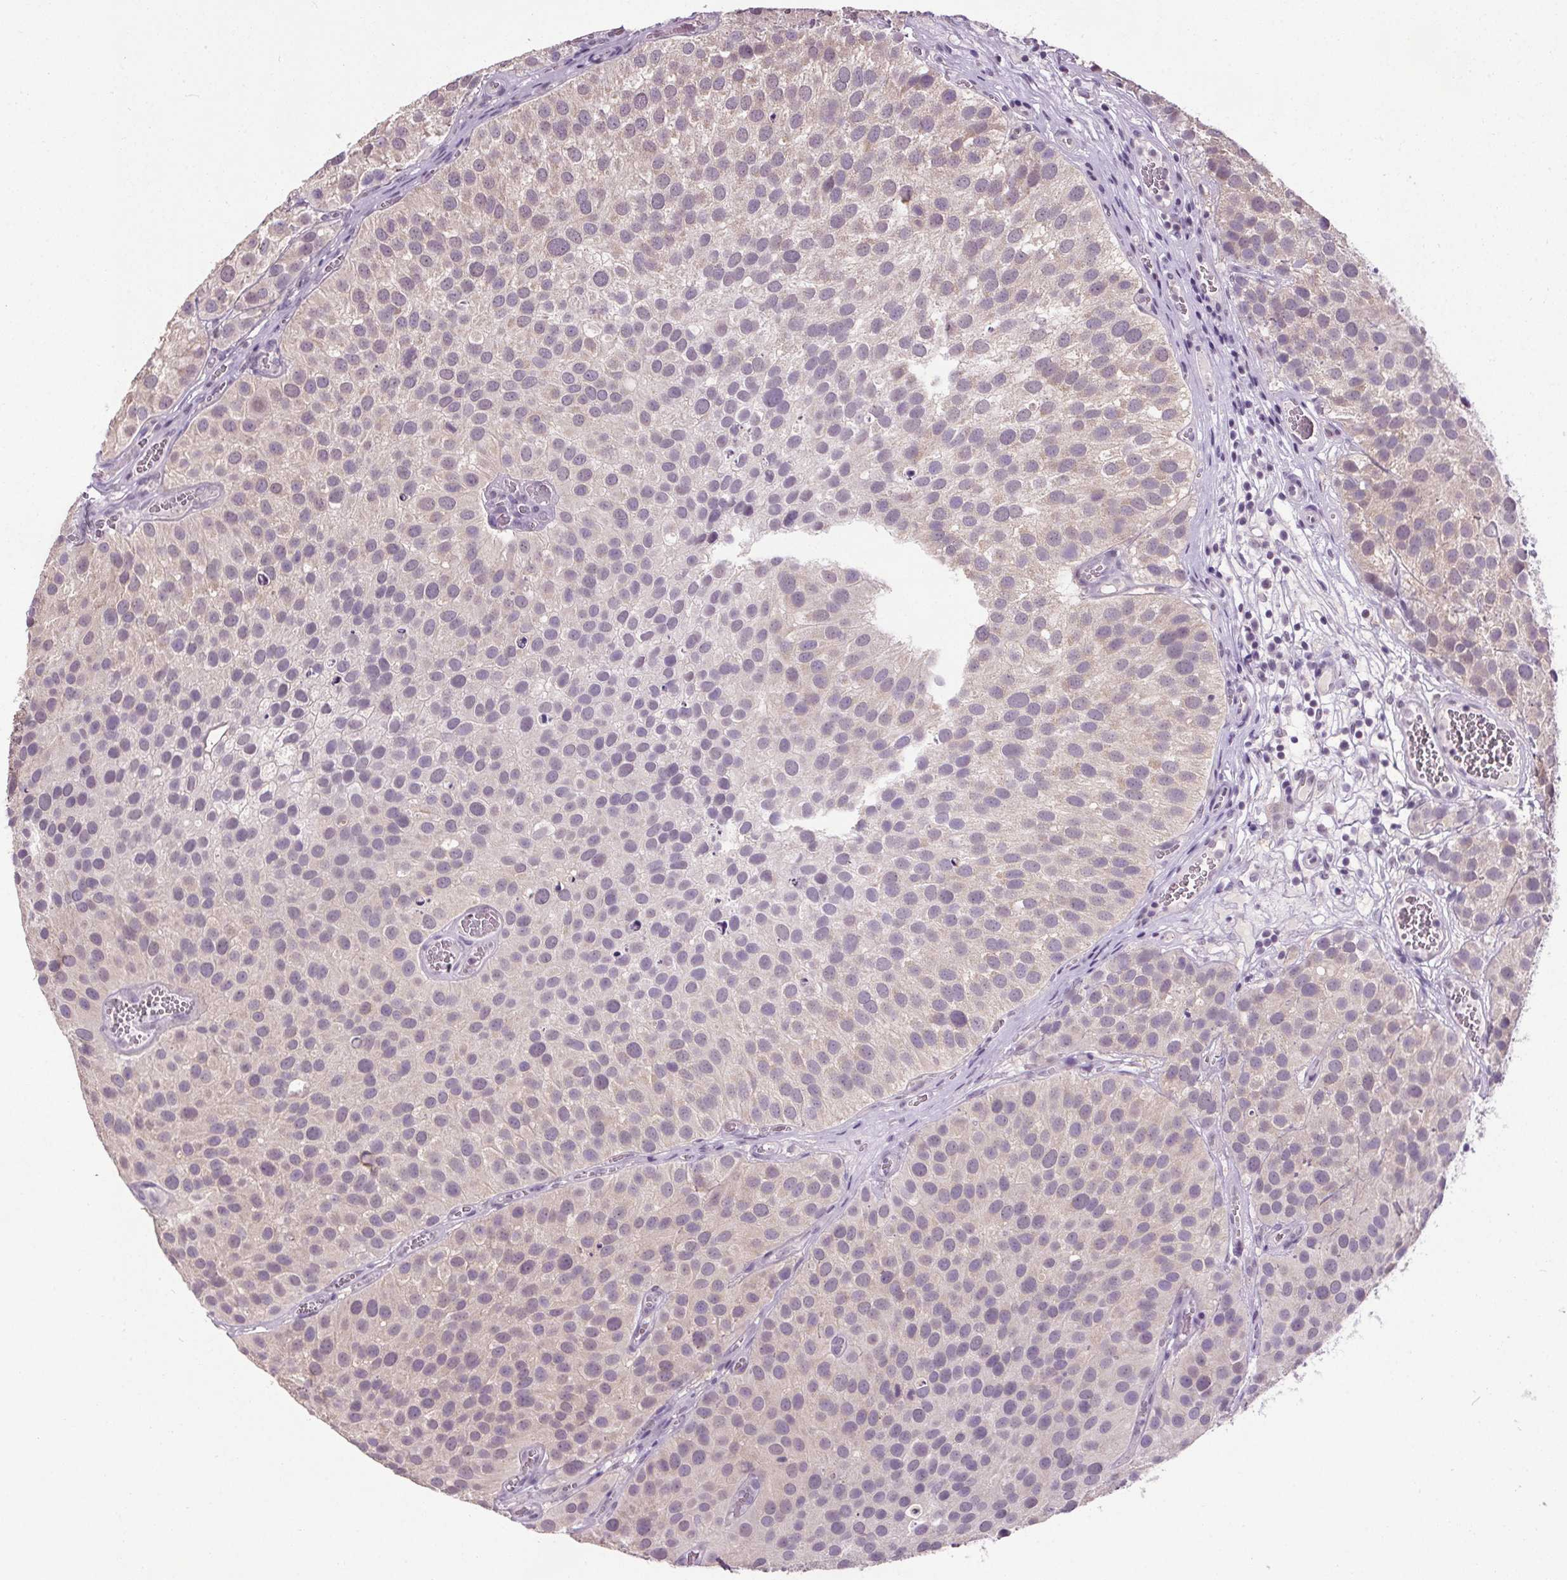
{"staining": {"intensity": "weak", "quantity": "<25%", "location": "cytoplasmic/membranous"}, "tissue": "urothelial cancer", "cell_type": "Tumor cells", "image_type": "cancer", "snomed": [{"axis": "morphology", "description": "Urothelial carcinoma, Low grade"}, {"axis": "topography", "description": "Urinary bladder"}], "caption": "Urothelial cancer stained for a protein using immunohistochemistry (IHC) displays no staining tumor cells.", "gene": "SLC2A9", "patient": {"sex": "female", "age": 69}}